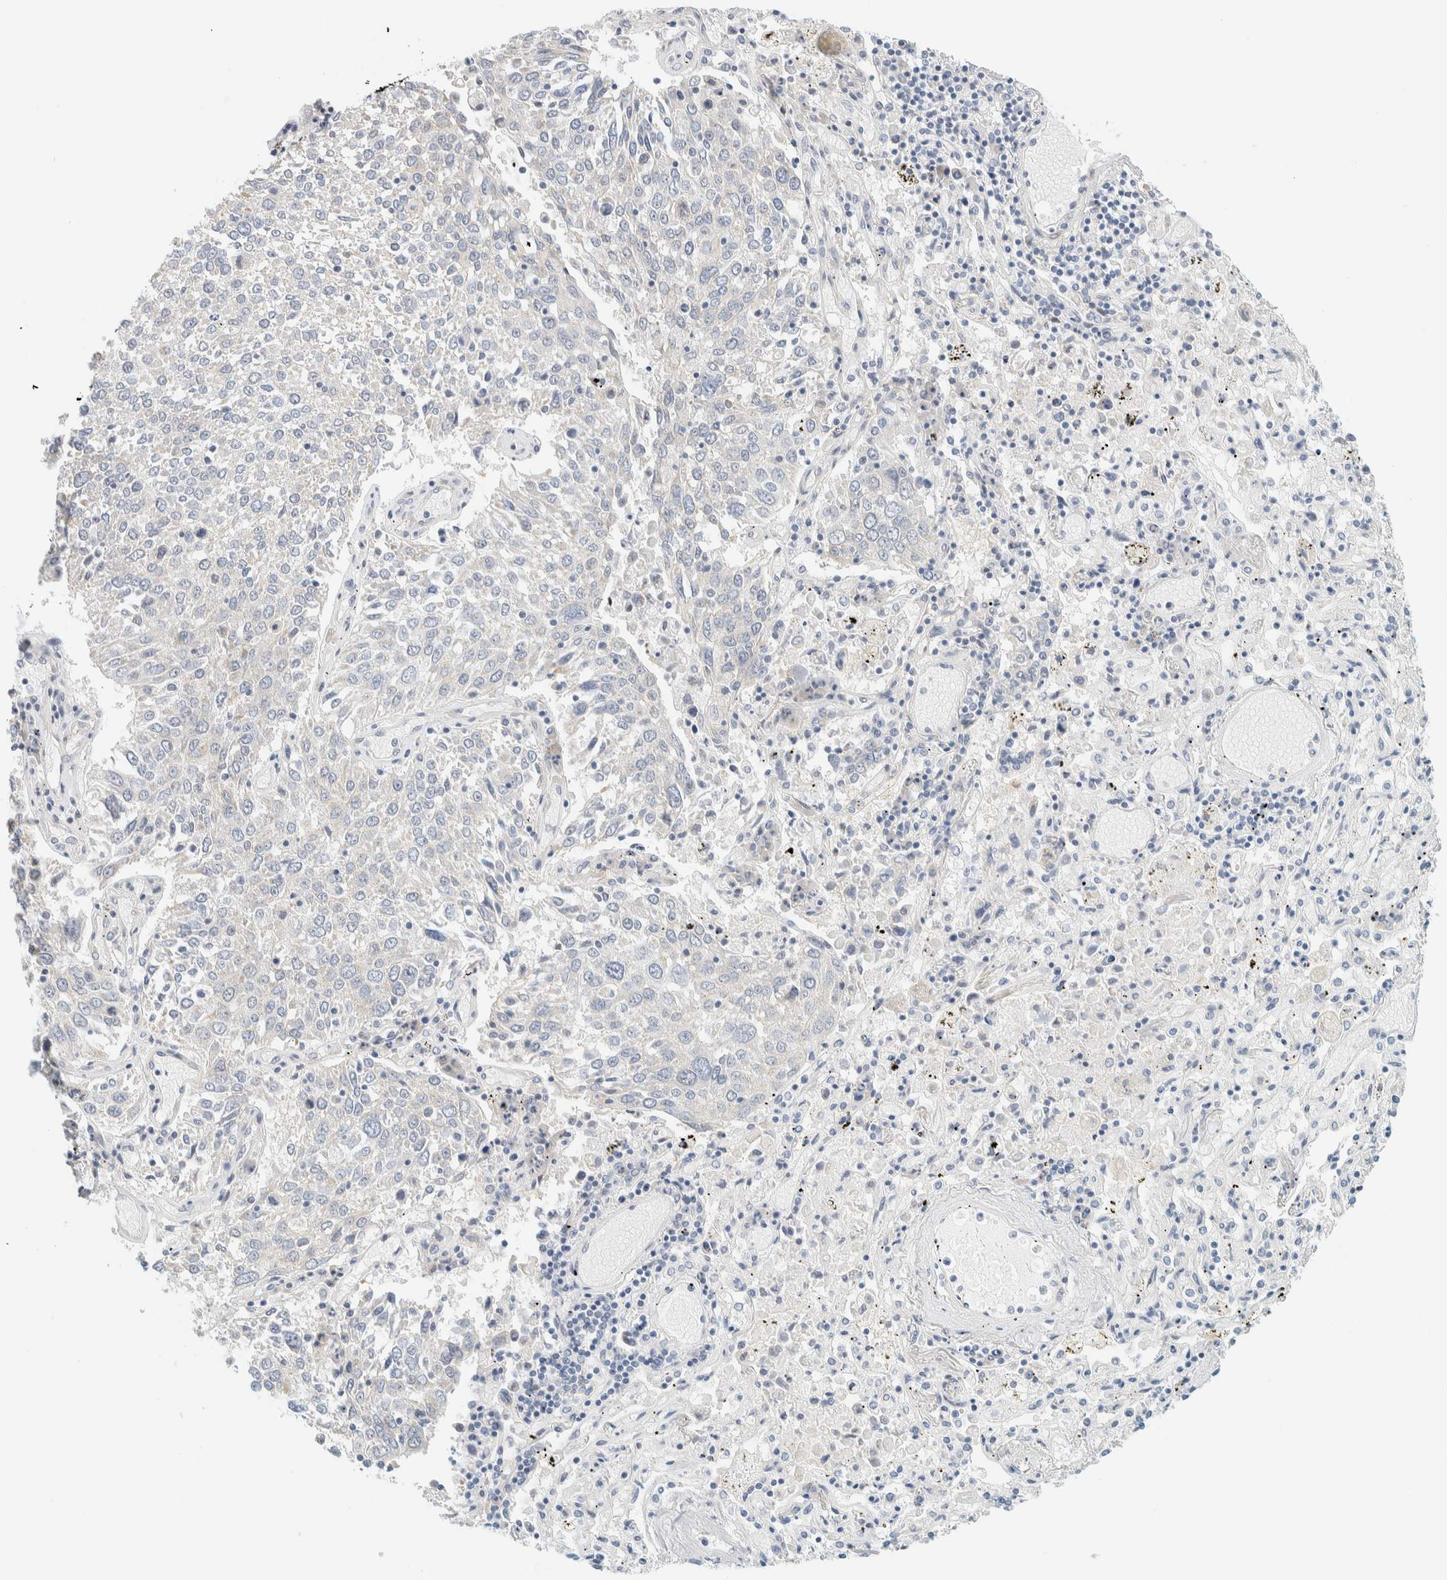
{"staining": {"intensity": "negative", "quantity": "none", "location": "none"}, "tissue": "lung cancer", "cell_type": "Tumor cells", "image_type": "cancer", "snomed": [{"axis": "morphology", "description": "Squamous cell carcinoma, NOS"}, {"axis": "topography", "description": "Lung"}], "caption": "High magnification brightfield microscopy of squamous cell carcinoma (lung) stained with DAB (brown) and counterstained with hematoxylin (blue): tumor cells show no significant expression.", "gene": "PTGES3L-AARSD1", "patient": {"sex": "male", "age": 65}}